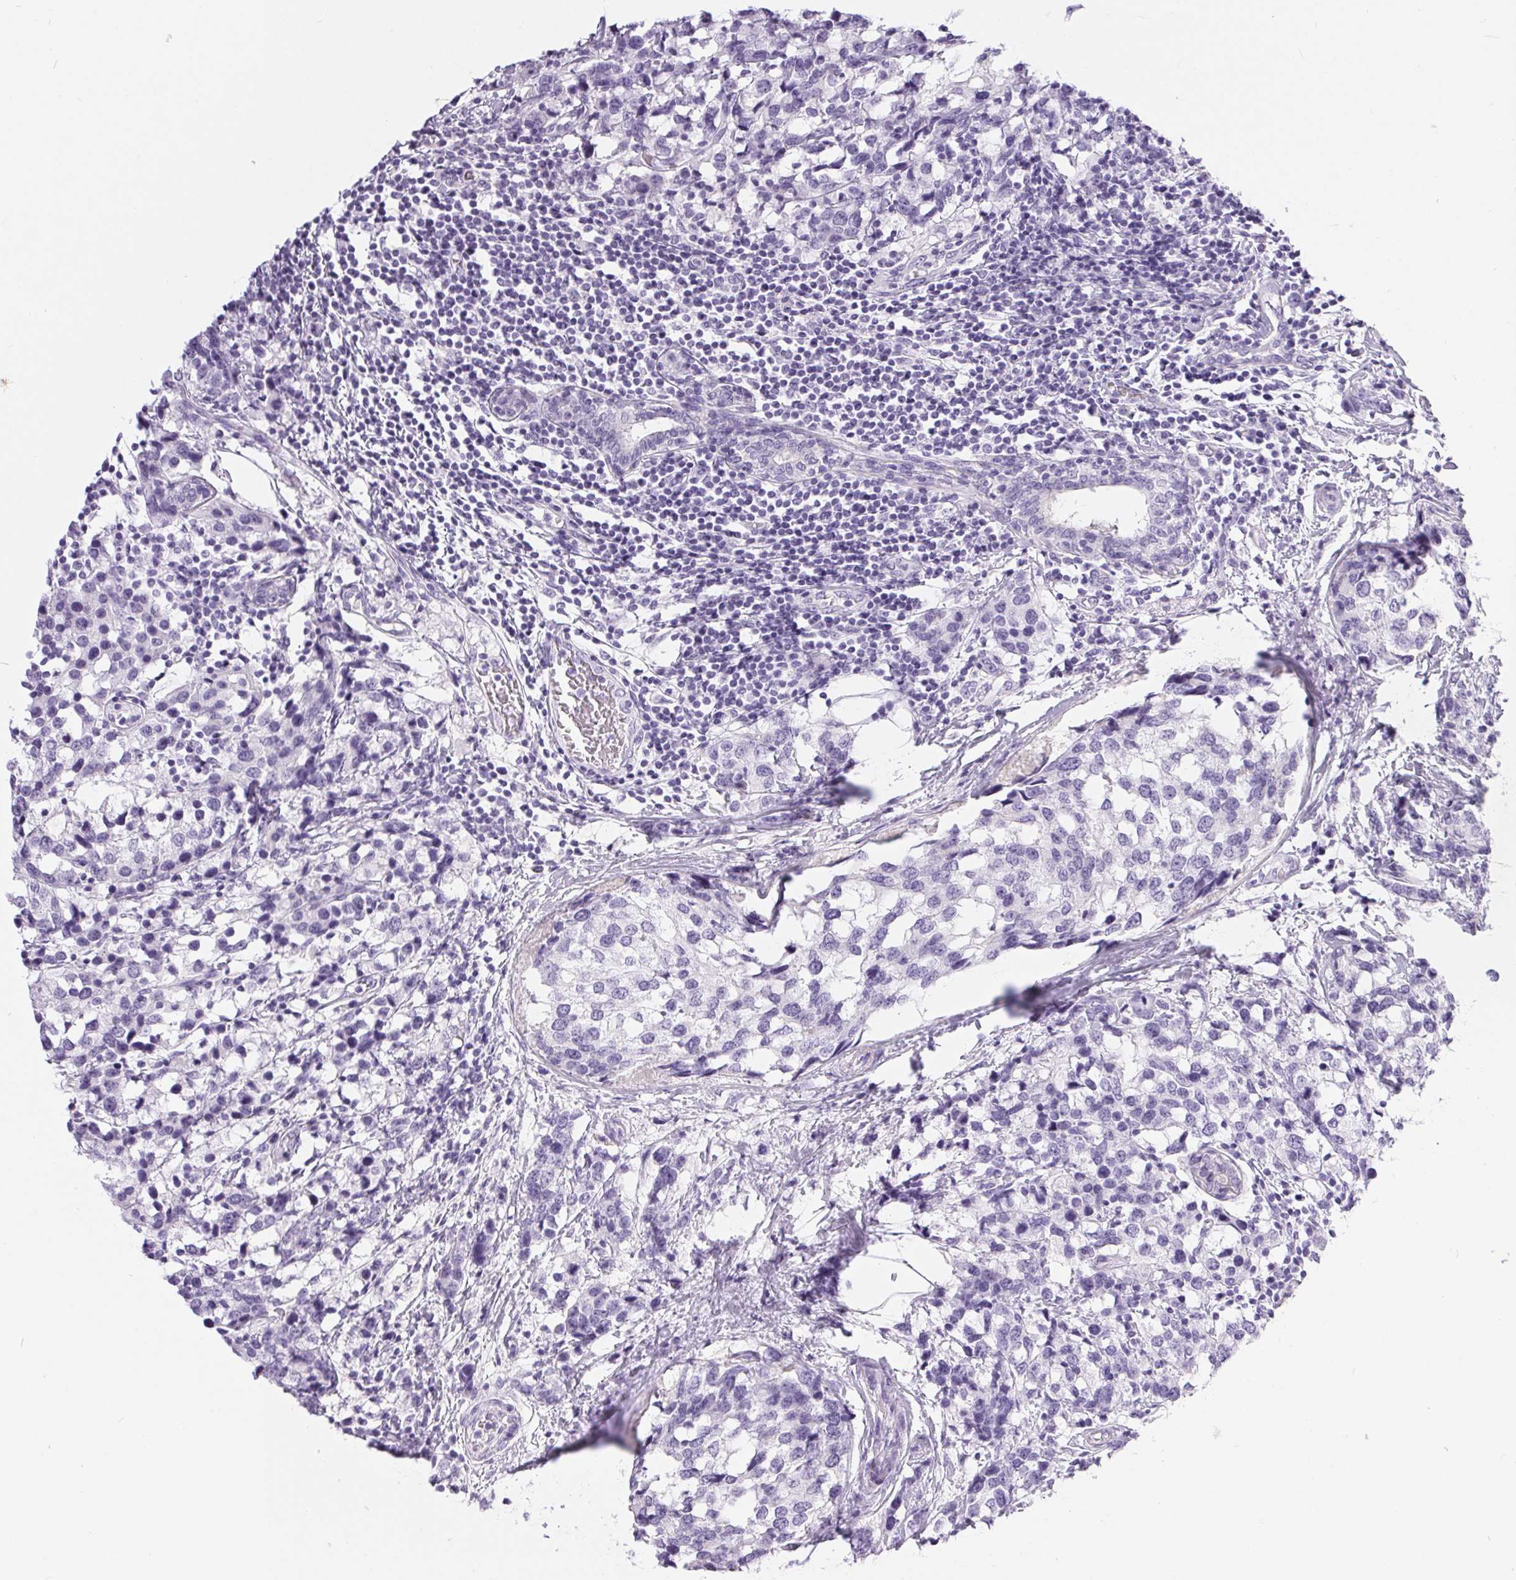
{"staining": {"intensity": "negative", "quantity": "none", "location": "none"}, "tissue": "breast cancer", "cell_type": "Tumor cells", "image_type": "cancer", "snomed": [{"axis": "morphology", "description": "Lobular carcinoma"}, {"axis": "topography", "description": "Breast"}], "caption": "Tumor cells are negative for brown protein staining in breast cancer (lobular carcinoma).", "gene": "XDH", "patient": {"sex": "female", "age": 59}}